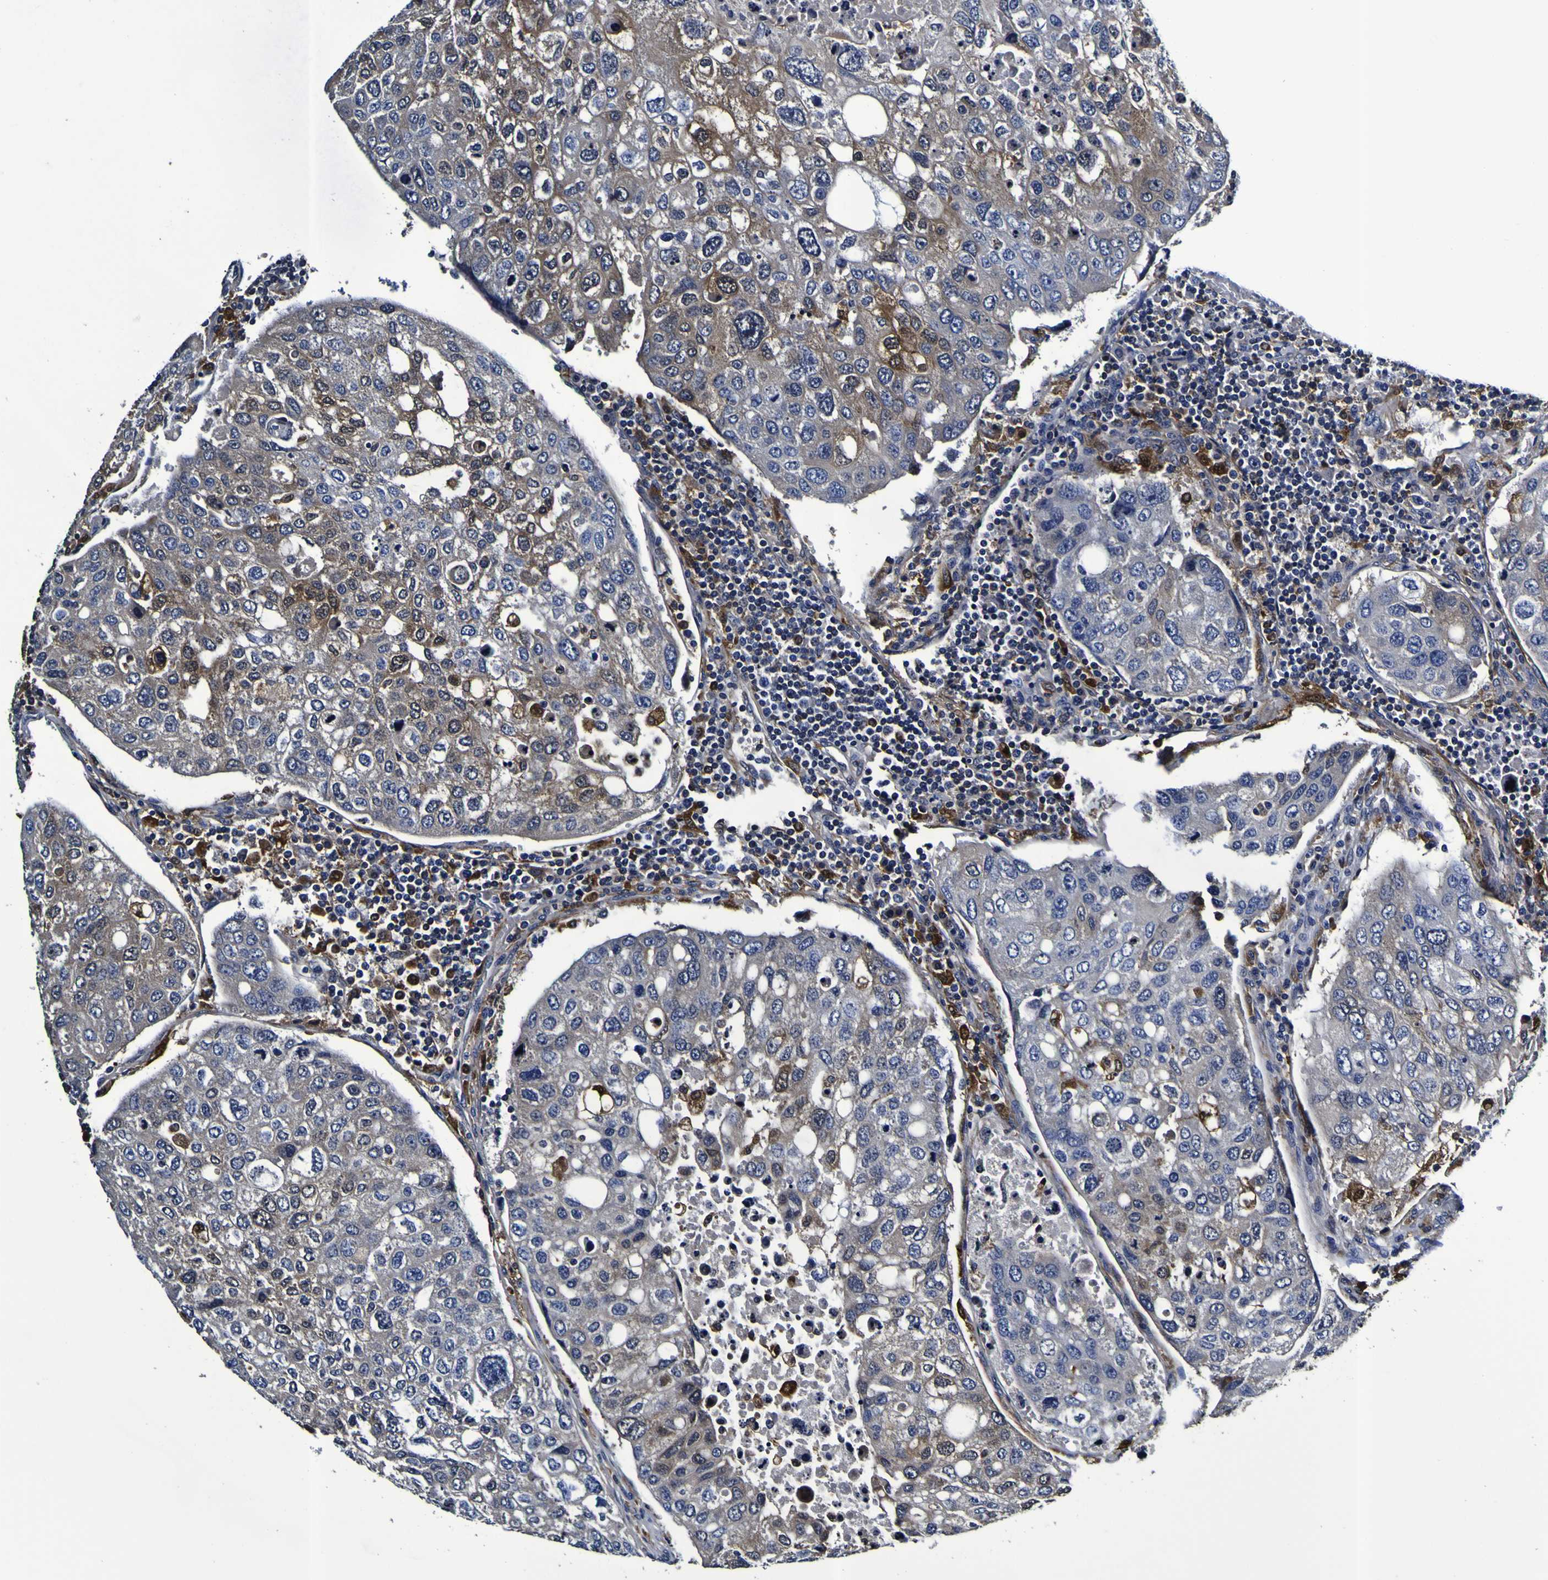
{"staining": {"intensity": "weak", "quantity": "<25%", "location": "cytoplasmic/membranous,nuclear"}, "tissue": "urothelial cancer", "cell_type": "Tumor cells", "image_type": "cancer", "snomed": [{"axis": "morphology", "description": "Urothelial carcinoma, High grade"}, {"axis": "topography", "description": "Lymph node"}, {"axis": "topography", "description": "Urinary bladder"}], "caption": "Tumor cells are negative for protein expression in human high-grade urothelial carcinoma. (DAB immunohistochemistry (IHC), high magnification).", "gene": "GPX1", "patient": {"sex": "male", "age": 51}}